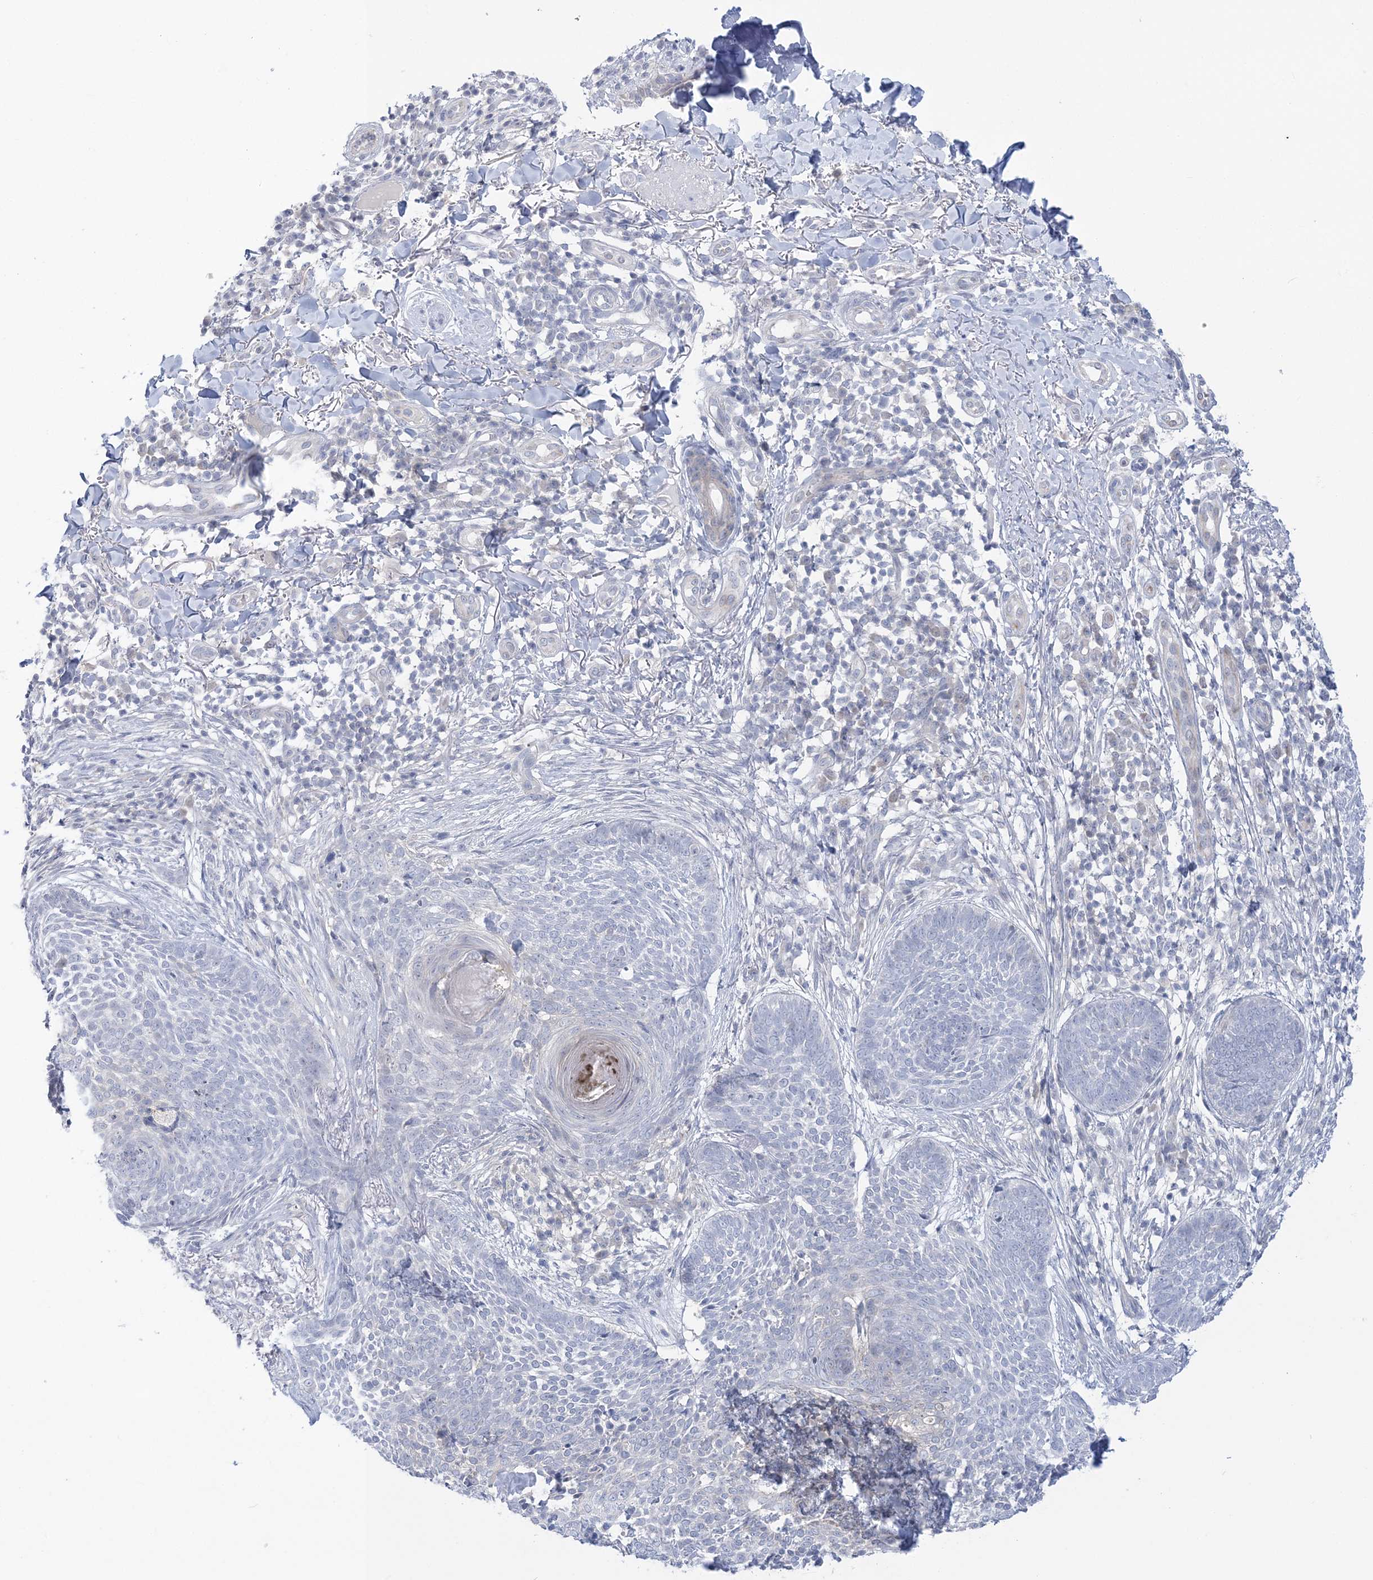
{"staining": {"intensity": "negative", "quantity": "none", "location": "none"}, "tissue": "skin cancer", "cell_type": "Tumor cells", "image_type": "cancer", "snomed": [{"axis": "morphology", "description": "Basal cell carcinoma"}, {"axis": "topography", "description": "Skin"}], "caption": "Human basal cell carcinoma (skin) stained for a protein using immunohistochemistry displays no positivity in tumor cells.", "gene": "THADA", "patient": {"sex": "female", "age": 64}}